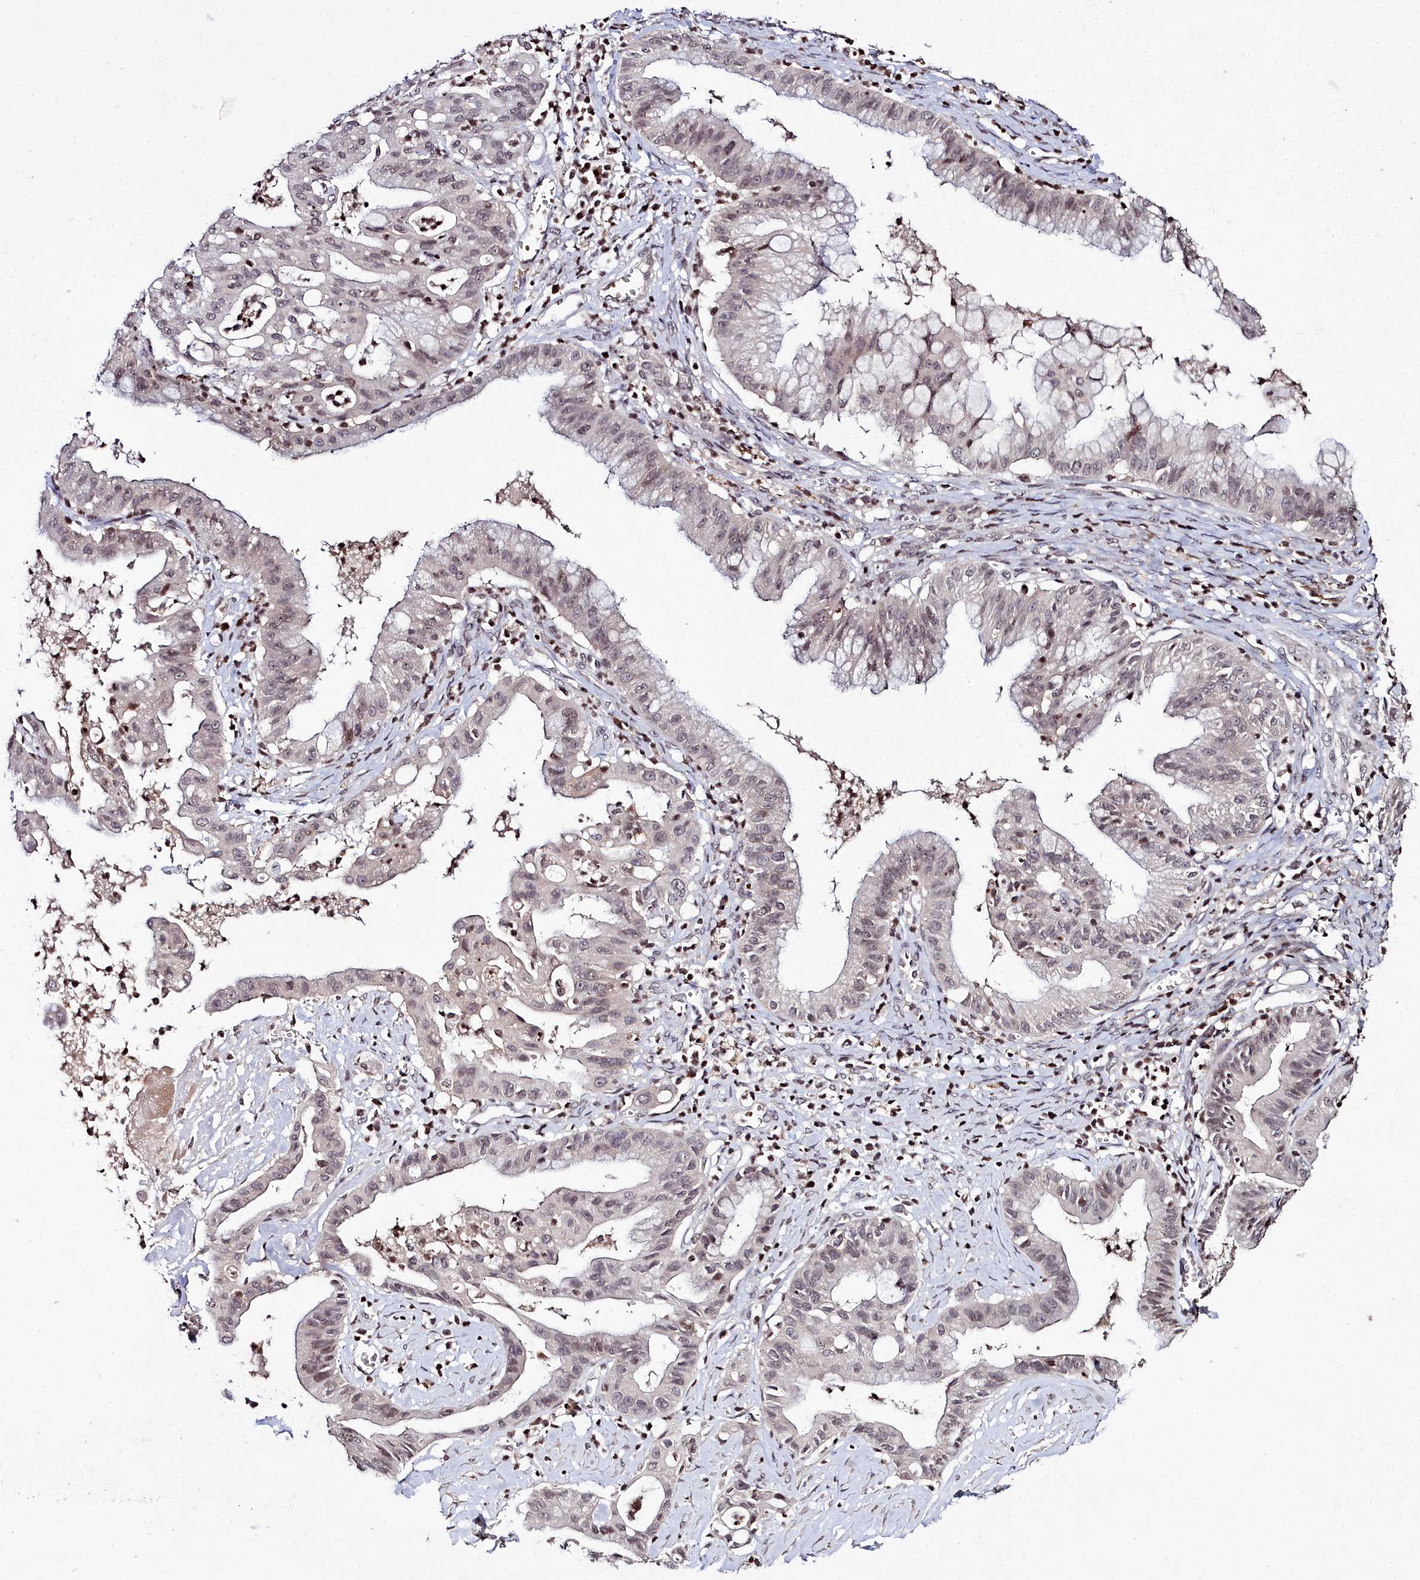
{"staining": {"intensity": "negative", "quantity": "none", "location": "none"}, "tissue": "ovarian cancer", "cell_type": "Tumor cells", "image_type": "cancer", "snomed": [{"axis": "morphology", "description": "Cystadenocarcinoma, mucinous, NOS"}, {"axis": "topography", "description": "Ovary"}], "caption": "A histopathology image of ovarian mucinous cystadenocarcinoma stained for a protein displays no brown staining in tumor cells.", "gene": "FZD4", "patient": {"sex": "female", "age": 70}}